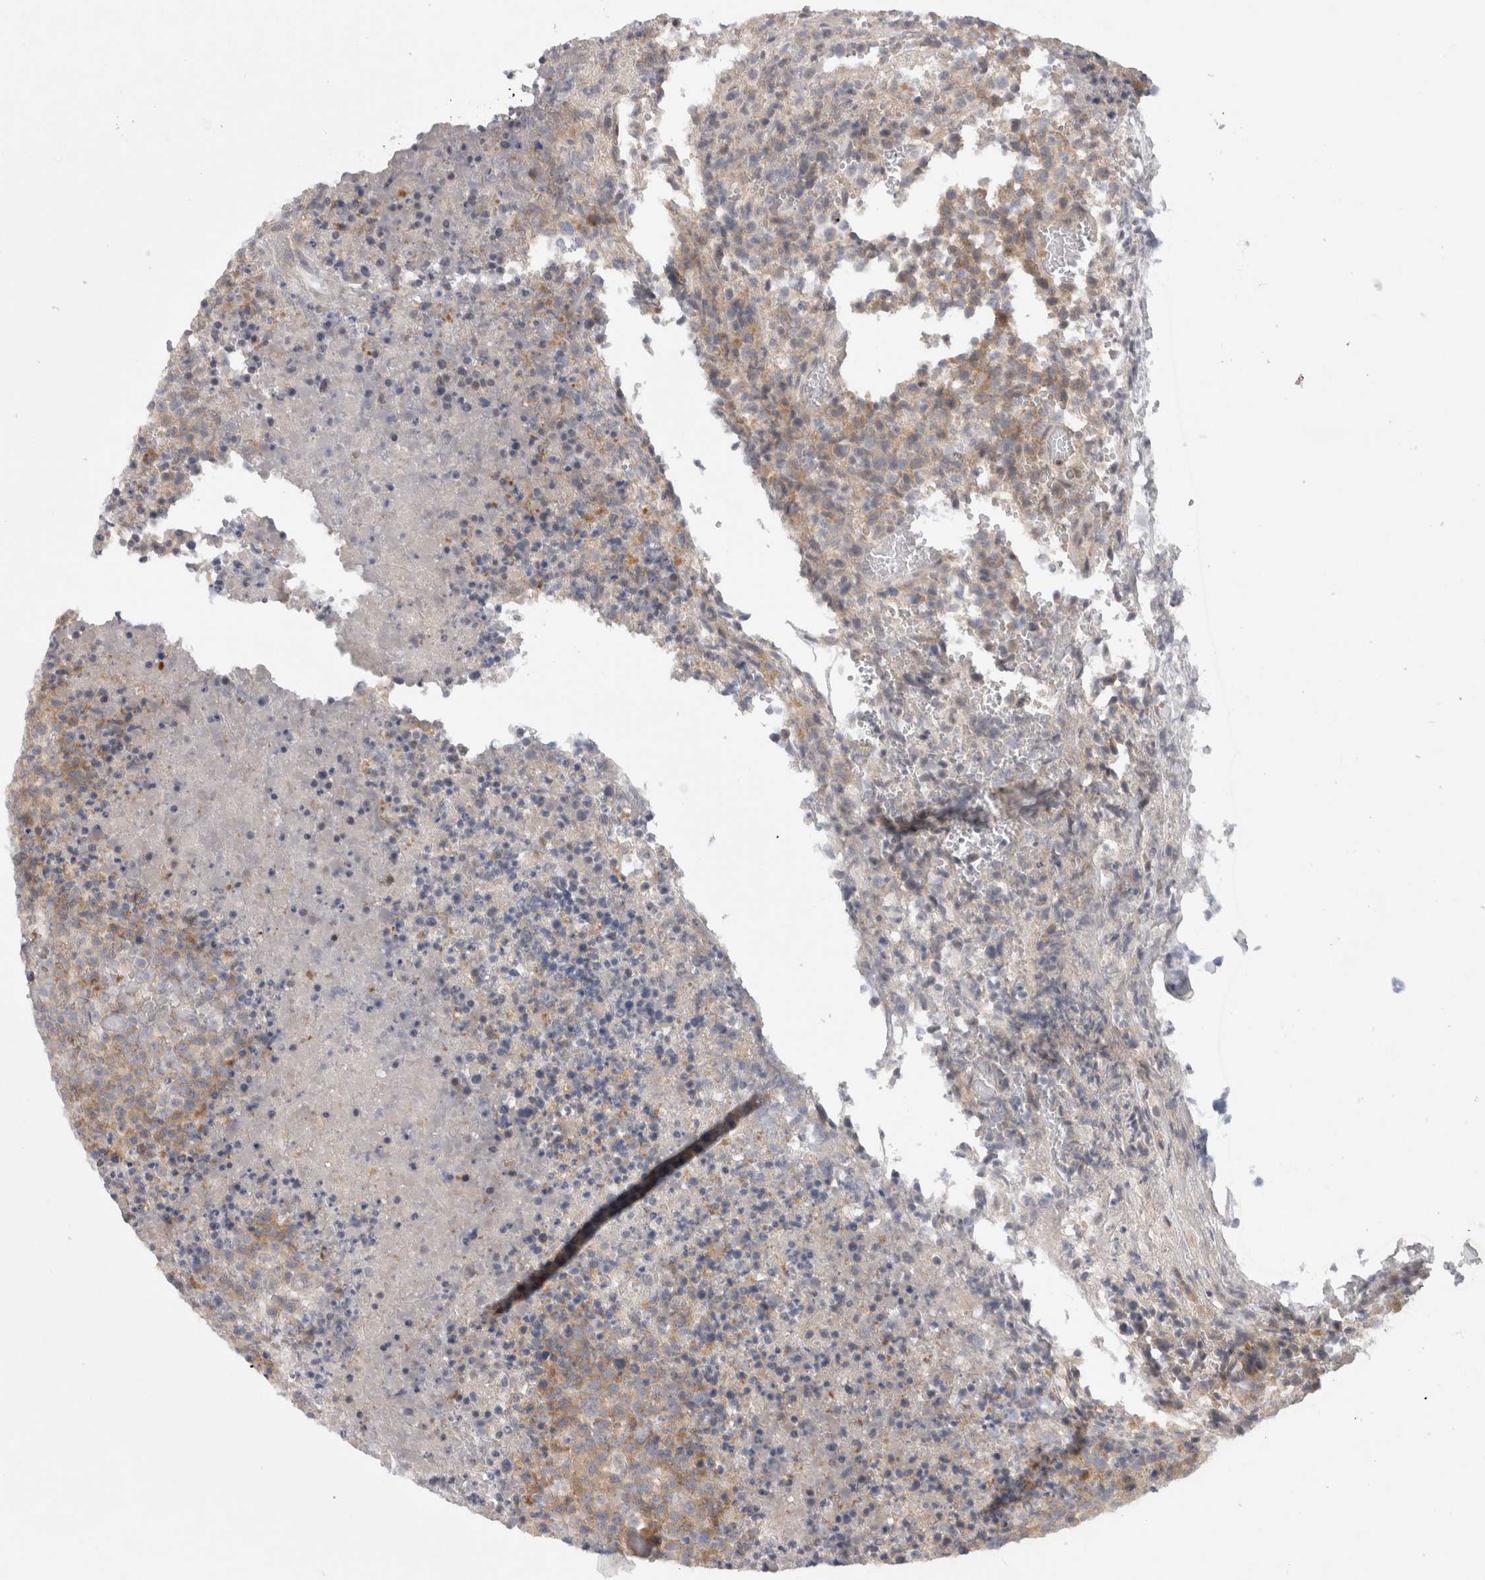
{"staining": {"intensity": "moderate", "quantity": "<25%", "location": "cytoplasmic/membranous"}, "tissue": "lymphoma", "cell_type": "Tumor cells", "image_type": "cancer", "snomed": [{"axis": "morphology", "description": "Malignant lymphoma, non-Hodgkin's type, High grade"}, {"axis": "topography", "description": "Lymph node"}], "caption": "Protein staining of malignant lymphoma, non-Hodgkin's type (high-grade) tissue shows moderate cytoplasmic/membranous expression in about <25% of tumor cells. The staining was performed using DAB (3,3'-diaminobenzidine), with brown indicating positive protein expression. Nuclei are stained blue with hematoxylin.", "gene": "CERS3", "patient": {"sex": "male", "age": 13}}